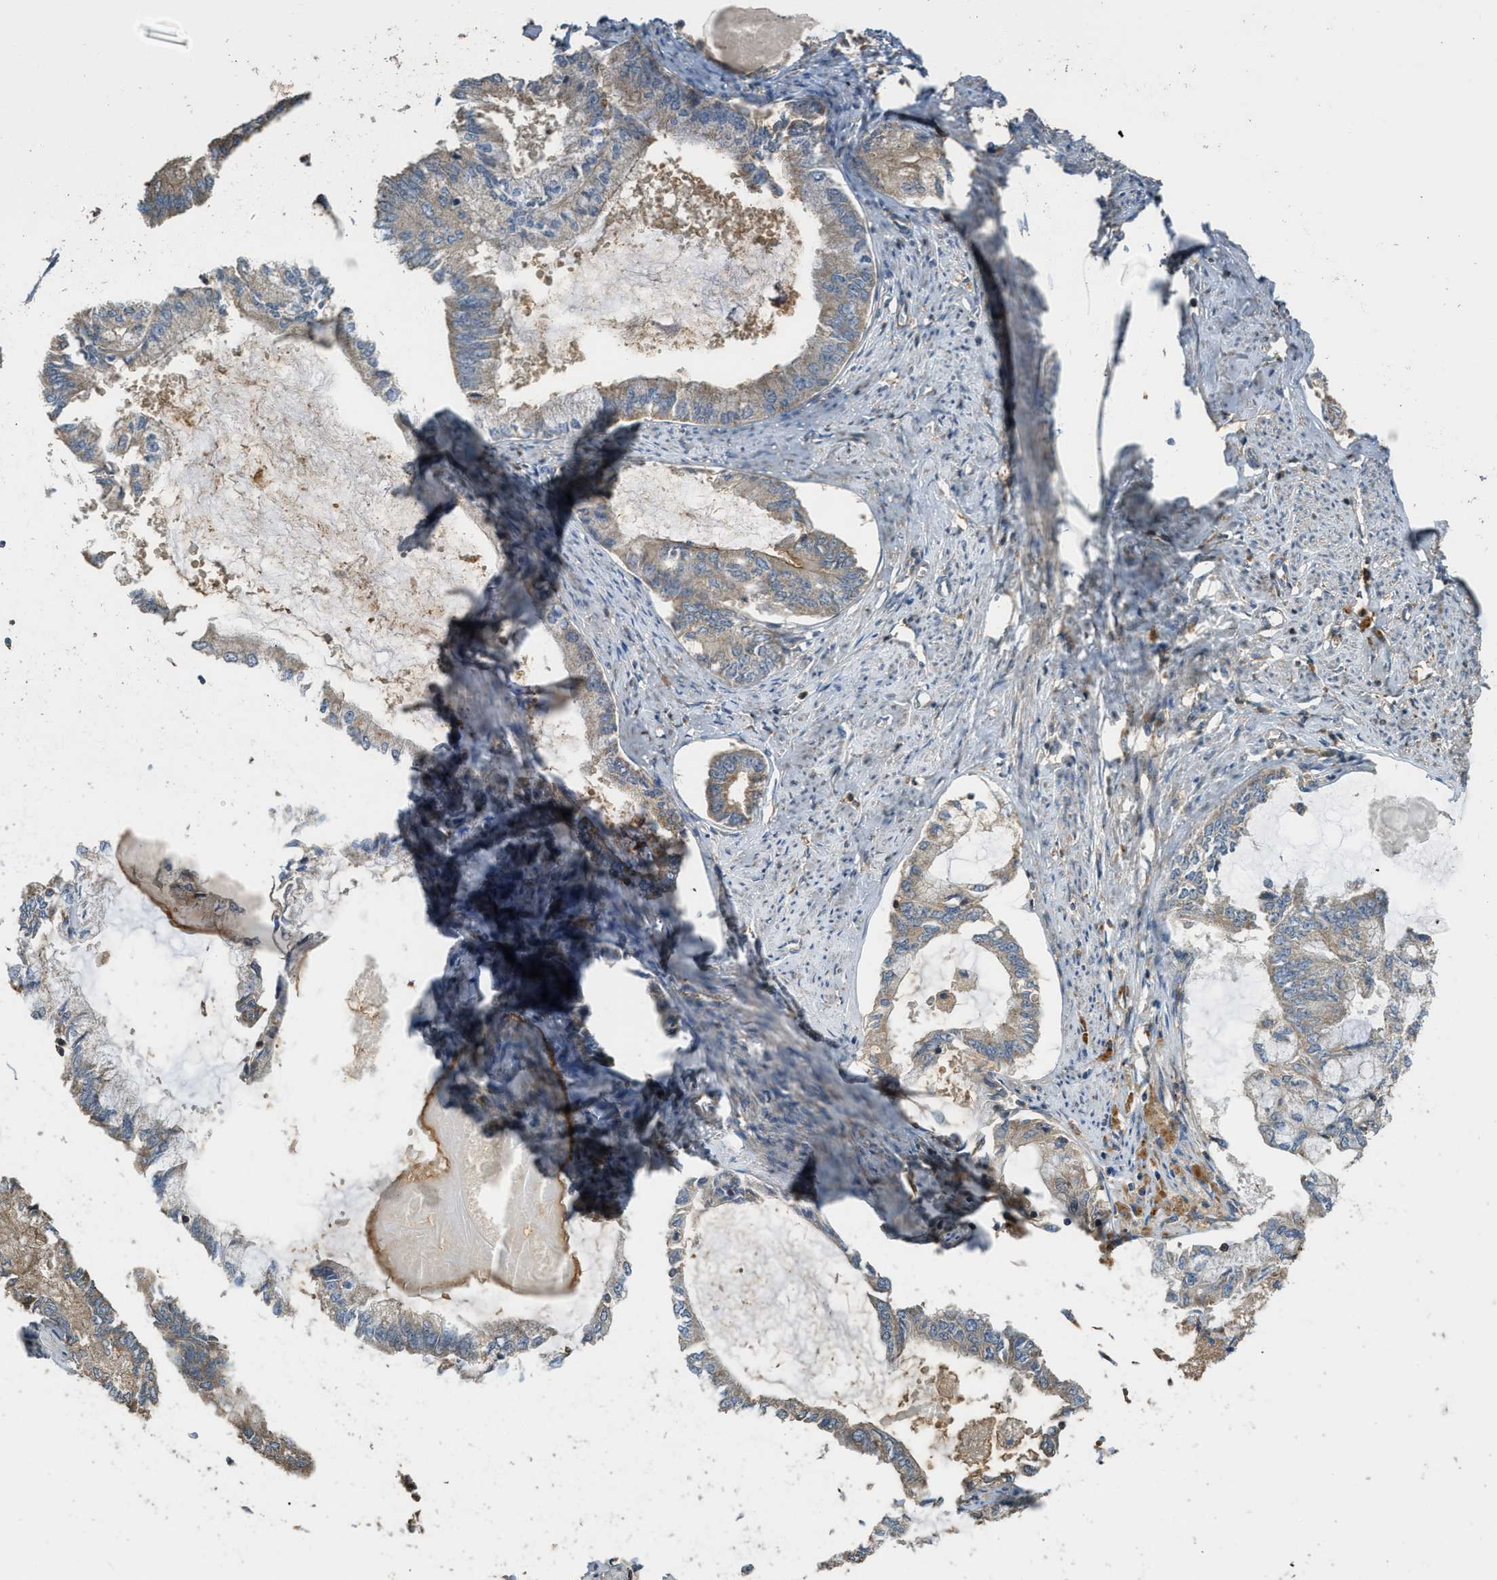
{"staining": {"intensity": "weak", "quantity": ">75%", "location": "cytoplasmic/membranous"}, "tissue": "endometrial cancer", "cell_type": "Tumor cells", "image_type": "cancer", "snomed": [{"axis": "morphology", "description": "Adenocarcinoma, NOS"}, {"axis": "topography", "description": "Endometrium"}], "caption": "A high-resolution micrograph shows IHC staining of endometrial cancer (adenocarcinoma), which reveals weak cytoplasmic/membranous positivity in about >75% of tumor cells.", "gene": "PPP6R3", "patient": {"sex": "female", "age": 86}}